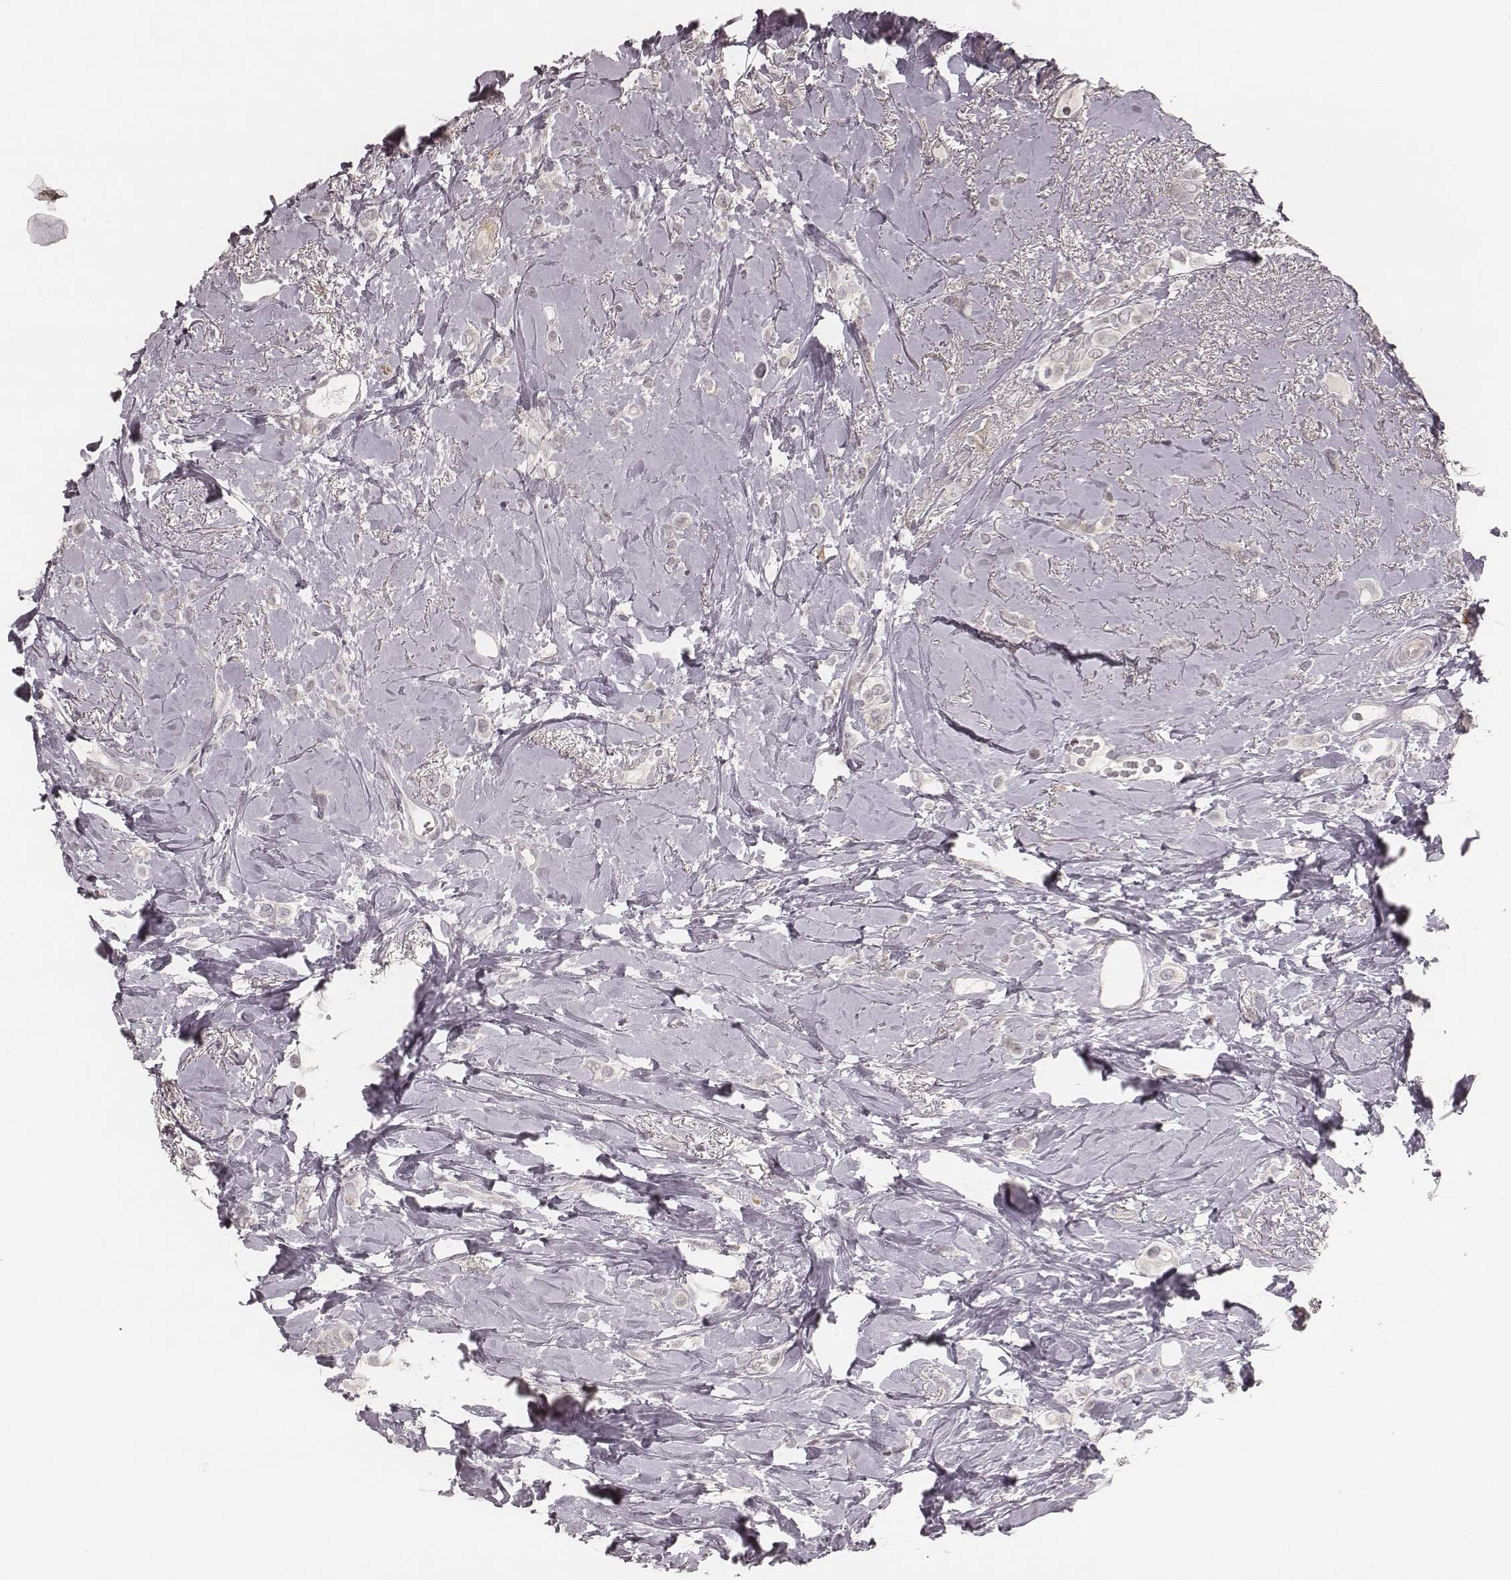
{"staining": {"intensity": "negative", "quantity": "none", "location": "none"}, "tissue": "breast cancer", "cell_type": "Tumor cells", "image_type": "cancer", "snomed": [{"axis": "morphology", "description": "Lobular carcinoma"}, {"axis": "topography", "description": "Breast"}], "caption": "Tumor cells show no significant staining in breast lobular carcinoma. Brightfield microscopy of immunohistochemistry (IHC) stained with DAB (3,3'-diaminobenzidine) (brown) and hematoxylin (blue), captured at high magnification.", "gene": "ACACB", "patient": {"sex": "female", "age": 66}}